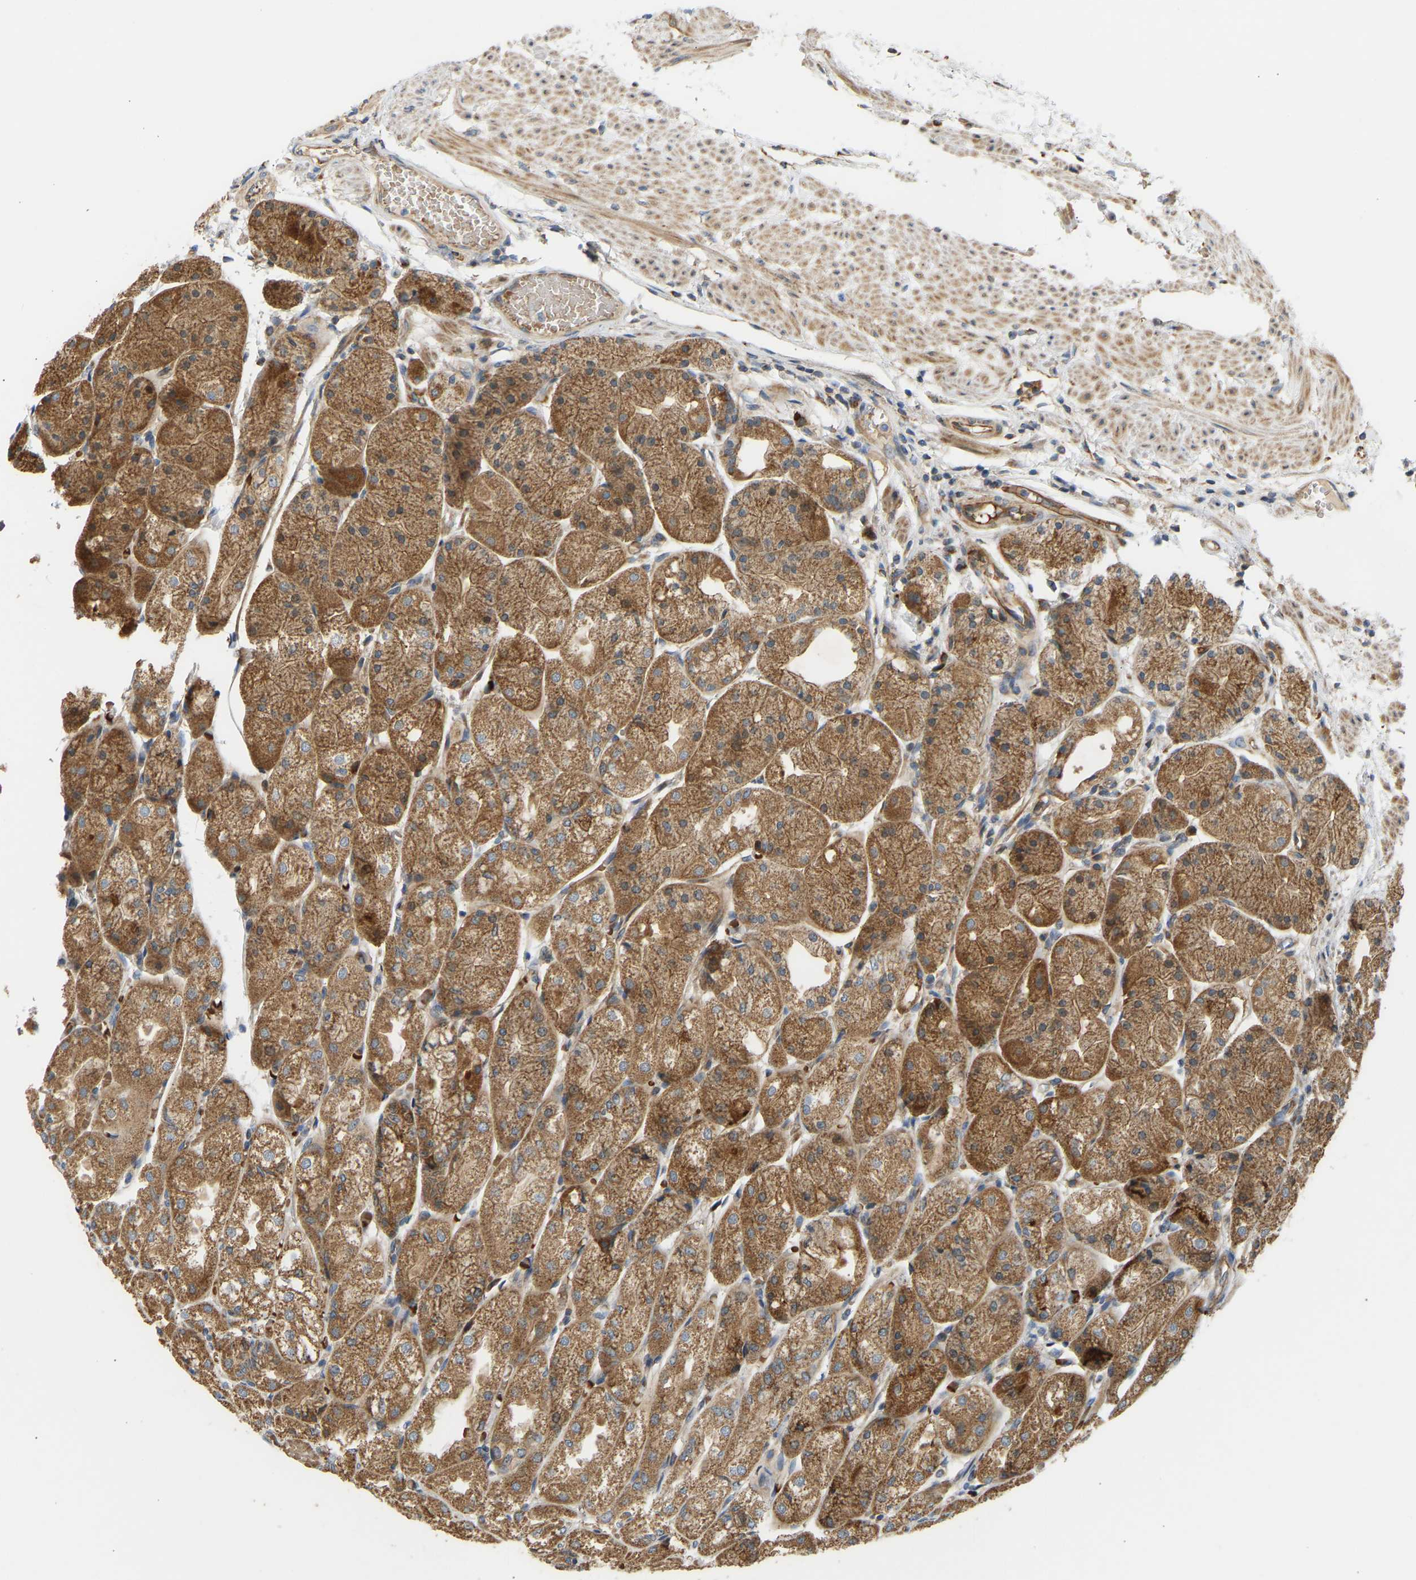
{"staining": {"intensity": "moderate", "quantity": ">75%", "location": "cytoplasmic/membranous"}, "tissue": "stomach", "cell_type": "Glandular cells", "image_type": "normal", "snomed": [{"axis": "morphology", "description": "Normal tissue, NOS"}, {"axis": "topography", "description": "Stomach, upper"}], "caption": "Immunohistochemistry (IHC) histopathology image of benign stomach stained for a protein (brown), which exhibits medium levels of moderate cytoplasmic/membranous positivity in about >75% of glandular cells.", "gene": "YIPF2", "patient": {"sex": "male", "age": 72}}